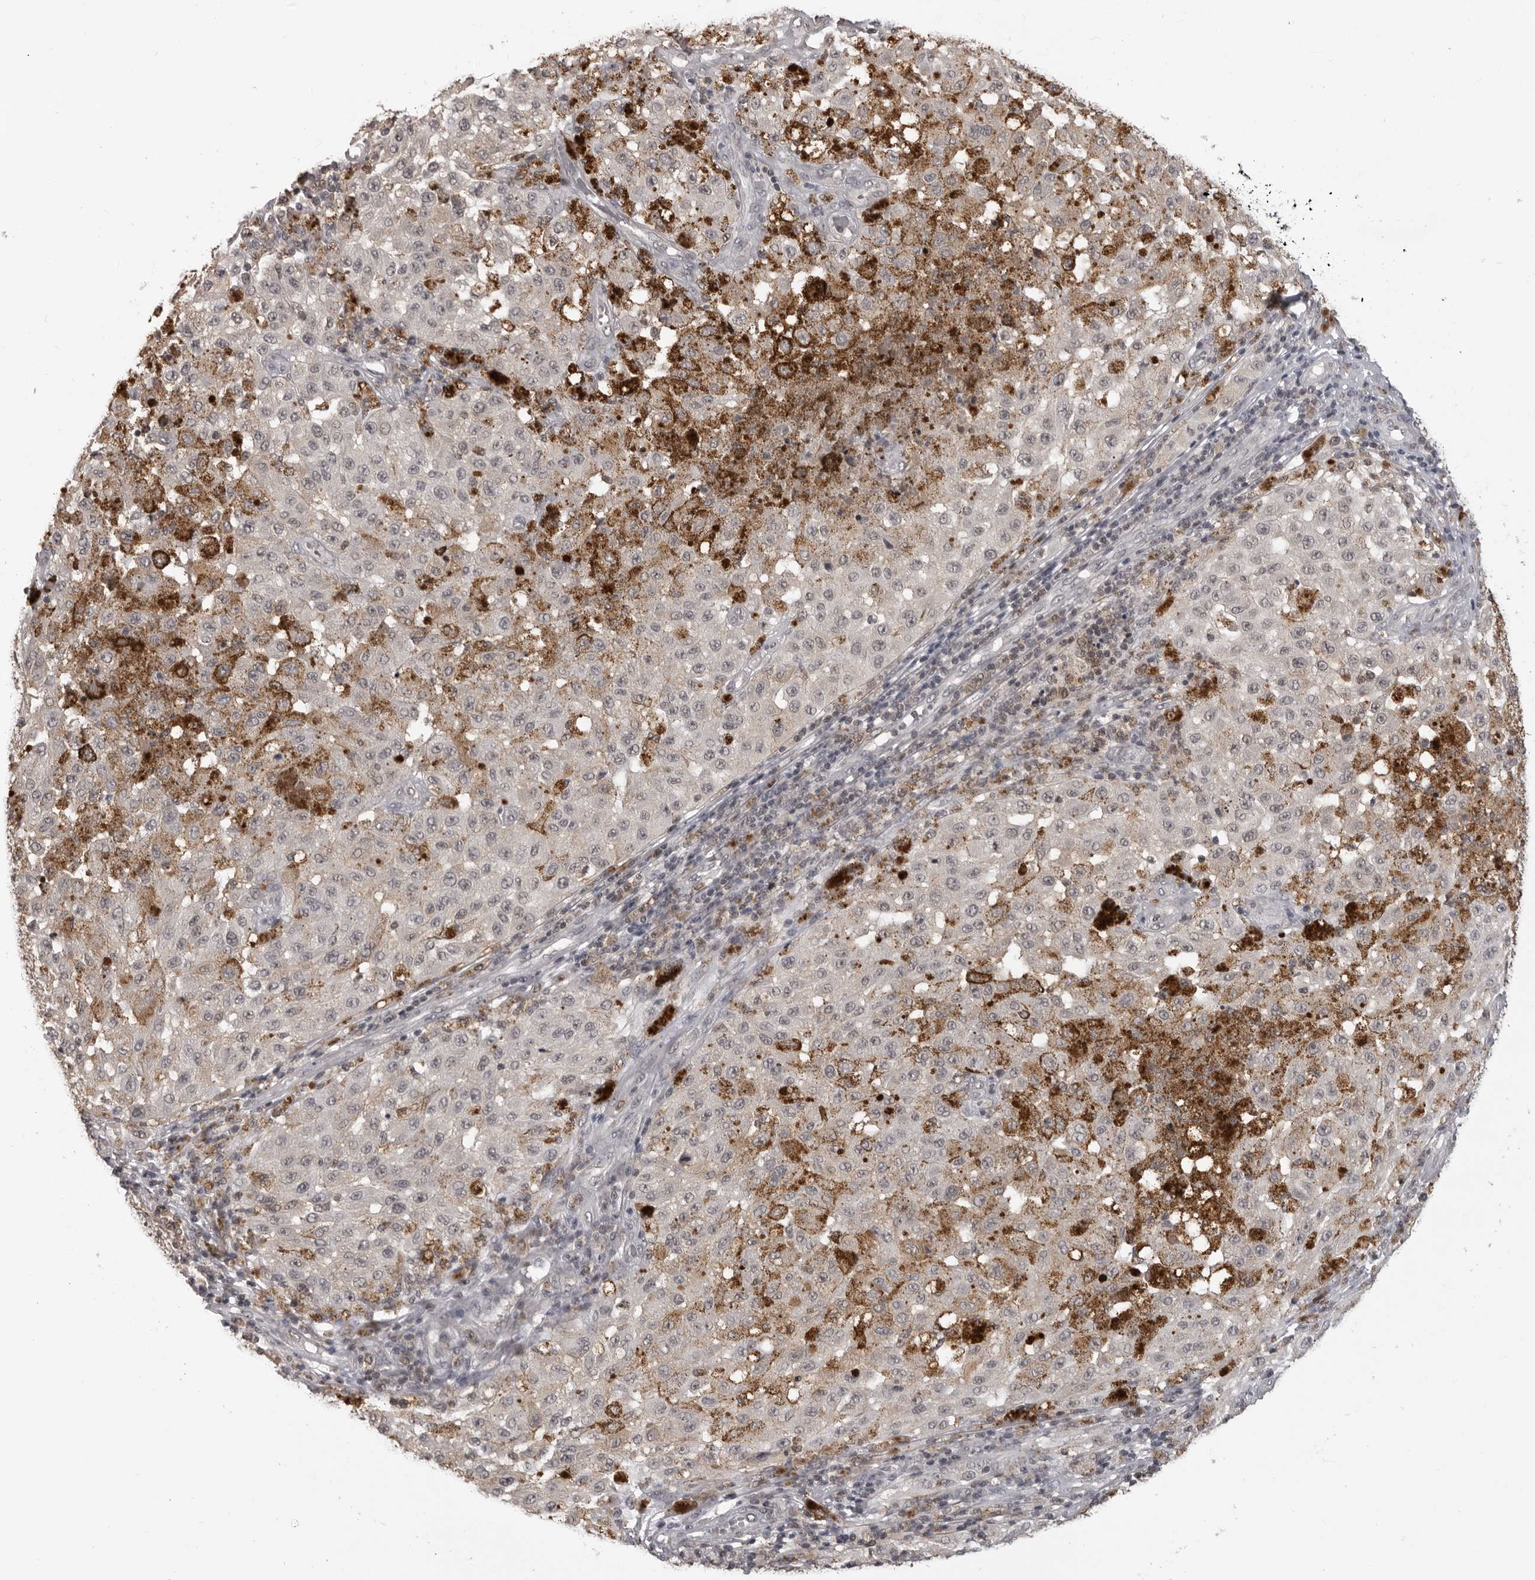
{"staining": {"intensity": "negative", "quantity": "none", "location": "none"}, "tissue": "melanoma", "cell_type": "Tumor cells", "image_type": "cancer", "snomed": [{"axis": "morphology", "description": "Malignant melanoma, NOS"}, {"axis": "topography", "description": "Skin"}], "caption": "Malignant melanoma was stained to show a protein in brown. There is no significant staining in tumor cells.", "gene": "PDCL3", "patient": {"sex": "female", "age": 64}}